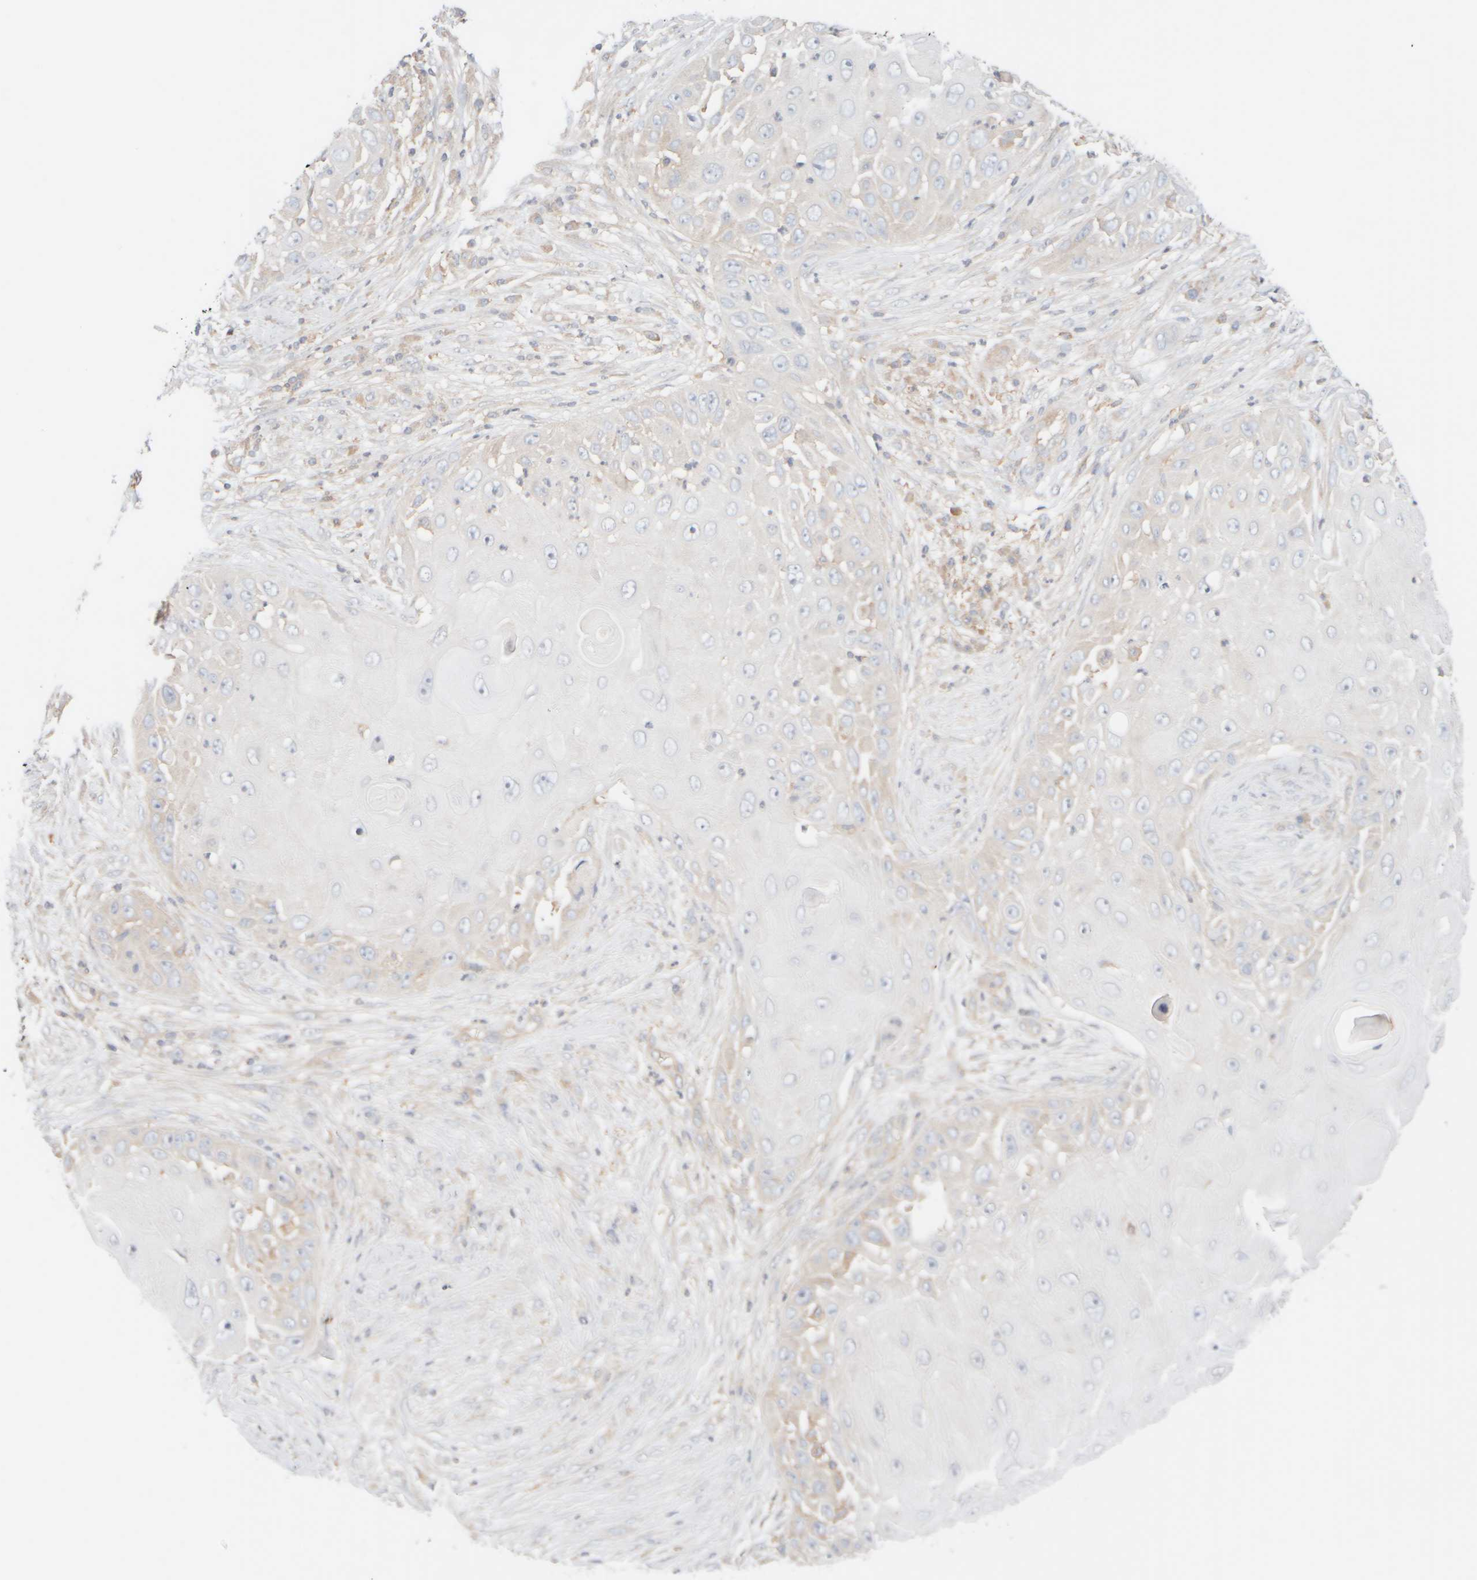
{"staining": {"intensity": "weak", "quantity": "<25%", "location": "cytoplasmic/membranous"}, "tissue": "skin cancer", "cell_type": "Tumor cells", "image_type": "cancer", "snomed": [{"axis": "morphology", "description": "Squamous cell carcinoma, NOS"}, {"axis": "topography", "description": "Skin"}], "caption": "Tumor cells are negative for brown protein staining in squamous cell carcinoma (skin).", "gene": "RABEP1", "patient": {"sex": "female", "age": 44}}